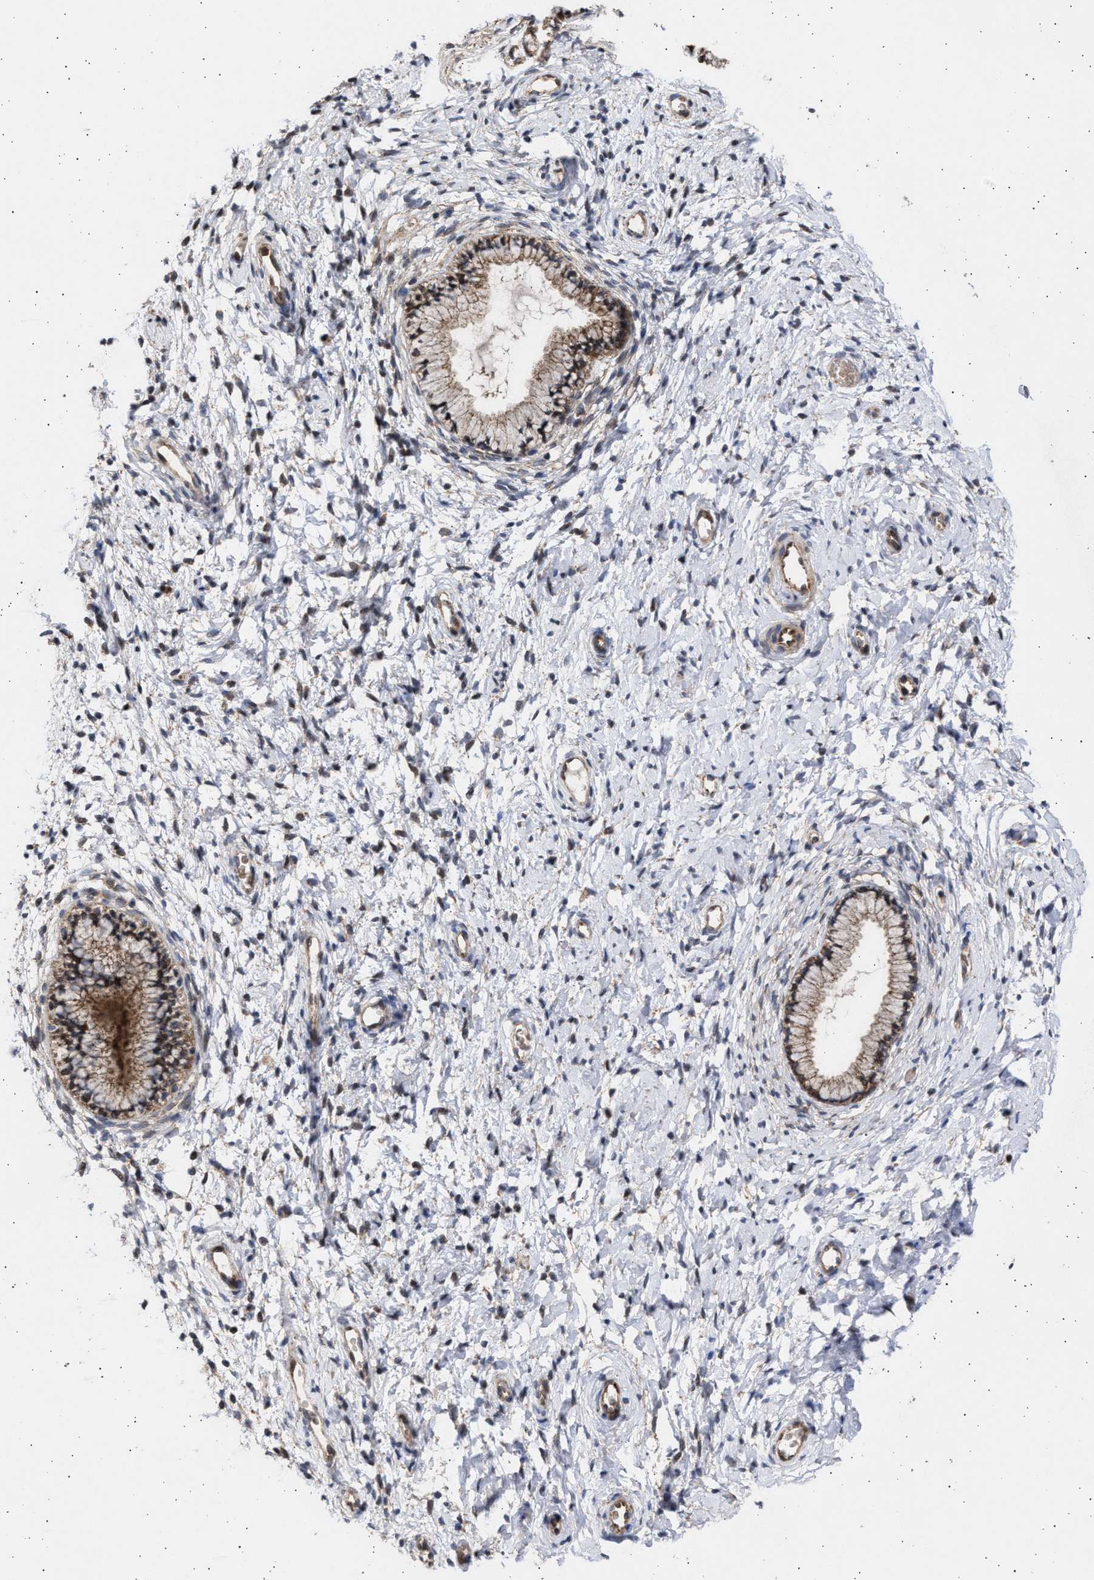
{"staining": {"intensity": "moderate", "quantity": "25%-75%", "location": "cytoplasmic/membranous"}, "tissue": "cervix", "cell_type": "Glandular cells", "image_type": "normal", "snomed": [{"axis": "morphology", "description": "Normal tissue, NOS"}, {"axis": "topography", "description": "Cervix"}], "caption": "Brown immunohistochemical staining in normal cervix exhibits moderate cytoplasmic/membranous staining in approximately 25%-75% of glandular cells. The staining is performed using DAB (3,3'-diaminobenzidine) brown chromogen to label protein expression. The nuclei are counter-stained blue using hematoxylin.", "gene": "TTC19", "patient": {"sex": "female", "age": 72}}